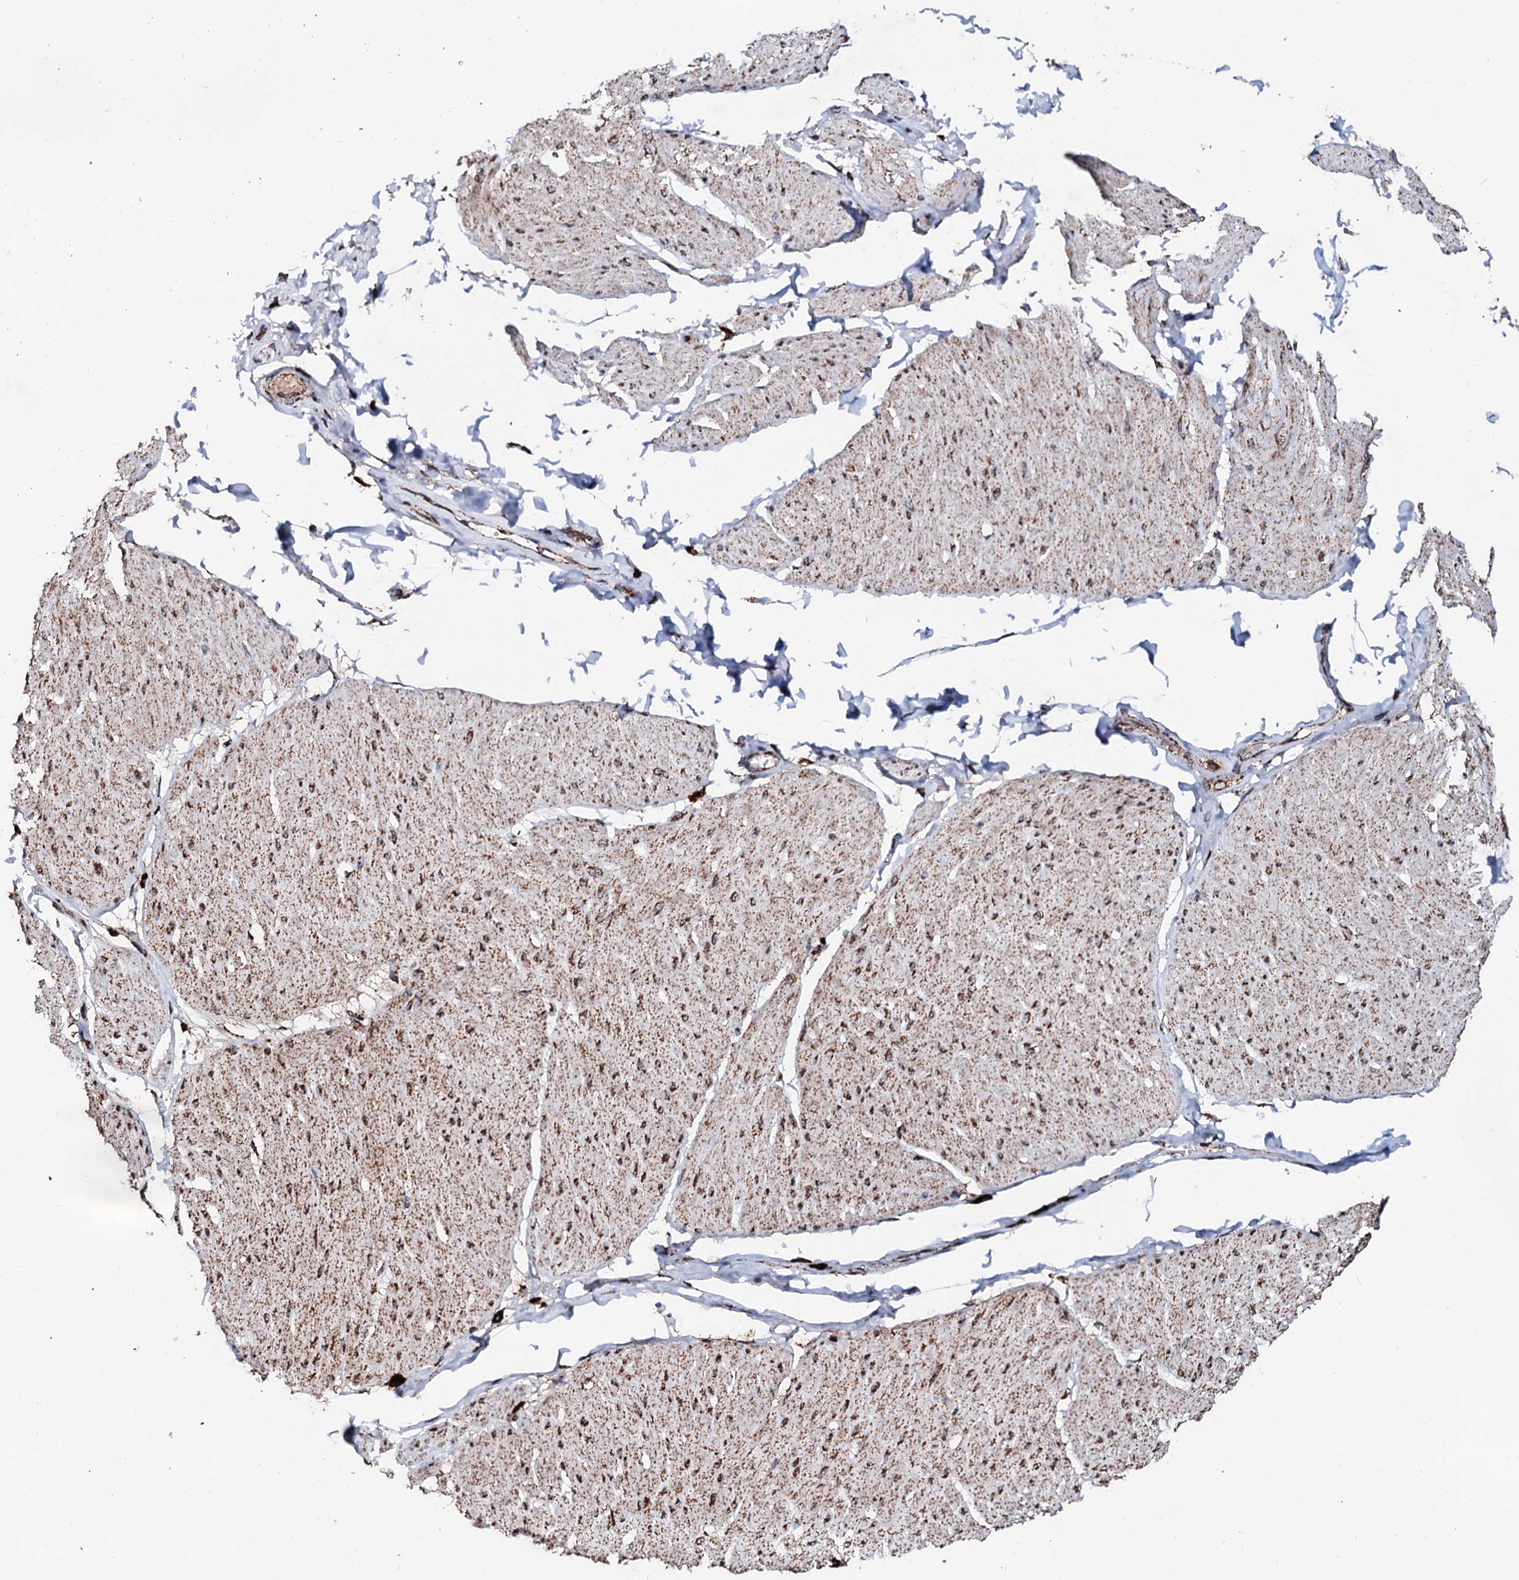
{"staining": {"intensity": "moderate", "quantity": ">75%", "location": "cytoplasmic/membranous"}, "tissue": "smooth muscle", "cell_type": "Smooth muscle cells", "image_type": "normal", "snomed": [{"axis": "morphology", "description": "Urothelial carcinoma, High grade"}, {"axis": "topography", "description": "Urinary bladder"}], "caption": "Protein analysis of normal smooth muscle exhibits moderate cytoplasmic/membranous positivity in about >75% of smooth muscle cells.", "gene": "SECISBP2L", "patient": {"sex": "male", "age": 46}}